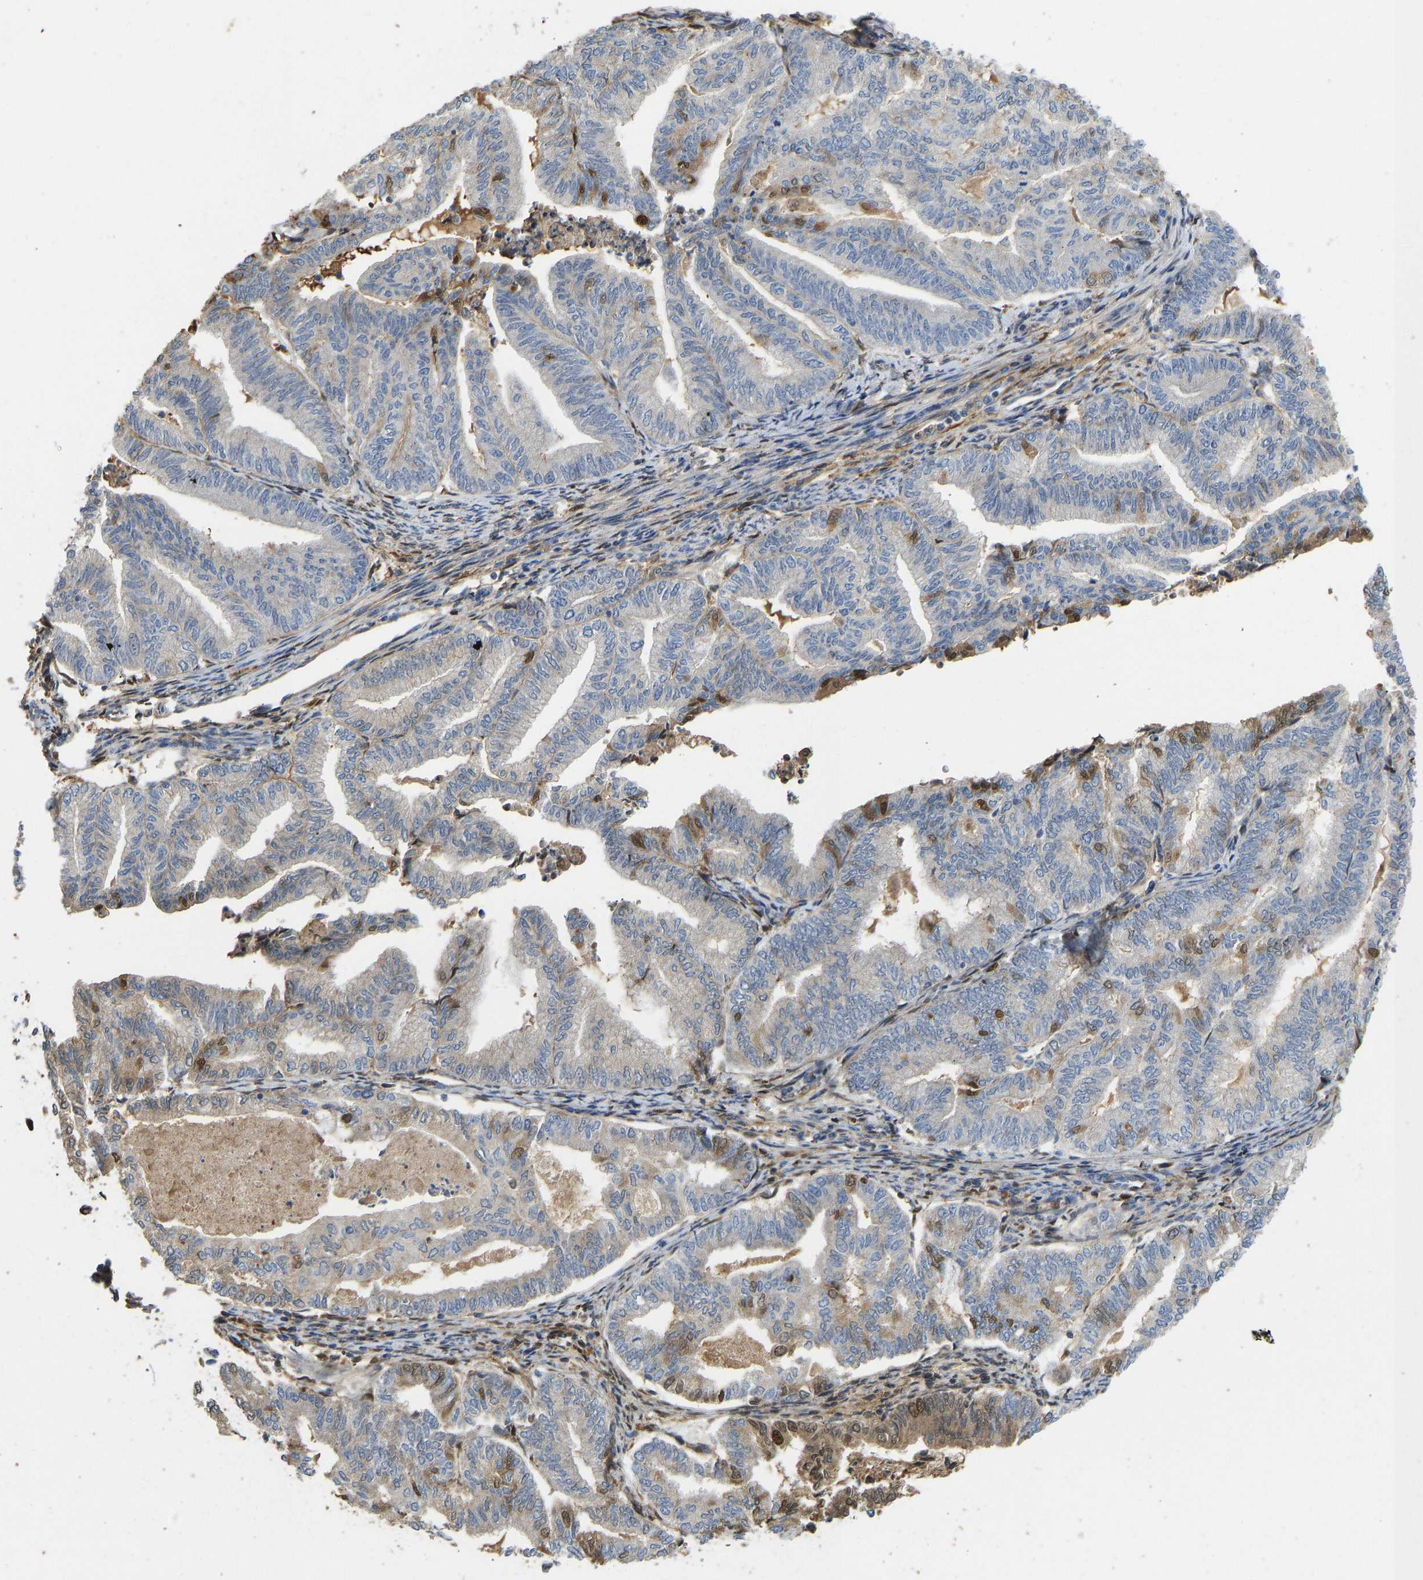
{"staining": {"intensity": "moderate", "quantity": "<25%", "location": "cytoplasmic/membranous,nuclear"}, "tissue": "endometrial cancer", "cell_type": "Tumor cells", "image_type": "cancer", "snomed": [{"axis": "morphology", "description": "Adenocarcinoma, NOS"}, {"axis": "topography", "description": "Endometrium"}], "caption": "A micrograph of human endometrial adenocarcinoma stained for a protein shows moderate cytoplasmic/membranous and nuclear brown staining in tumor cells. Using DAB (3,3'-diaminobenzidine) (brown) and hematoxylin (blue) stains, captured at high magnification using brightfield microscopy.", "gene": "VCPKMT", "patient": {"sex": "female", "age": 79}}